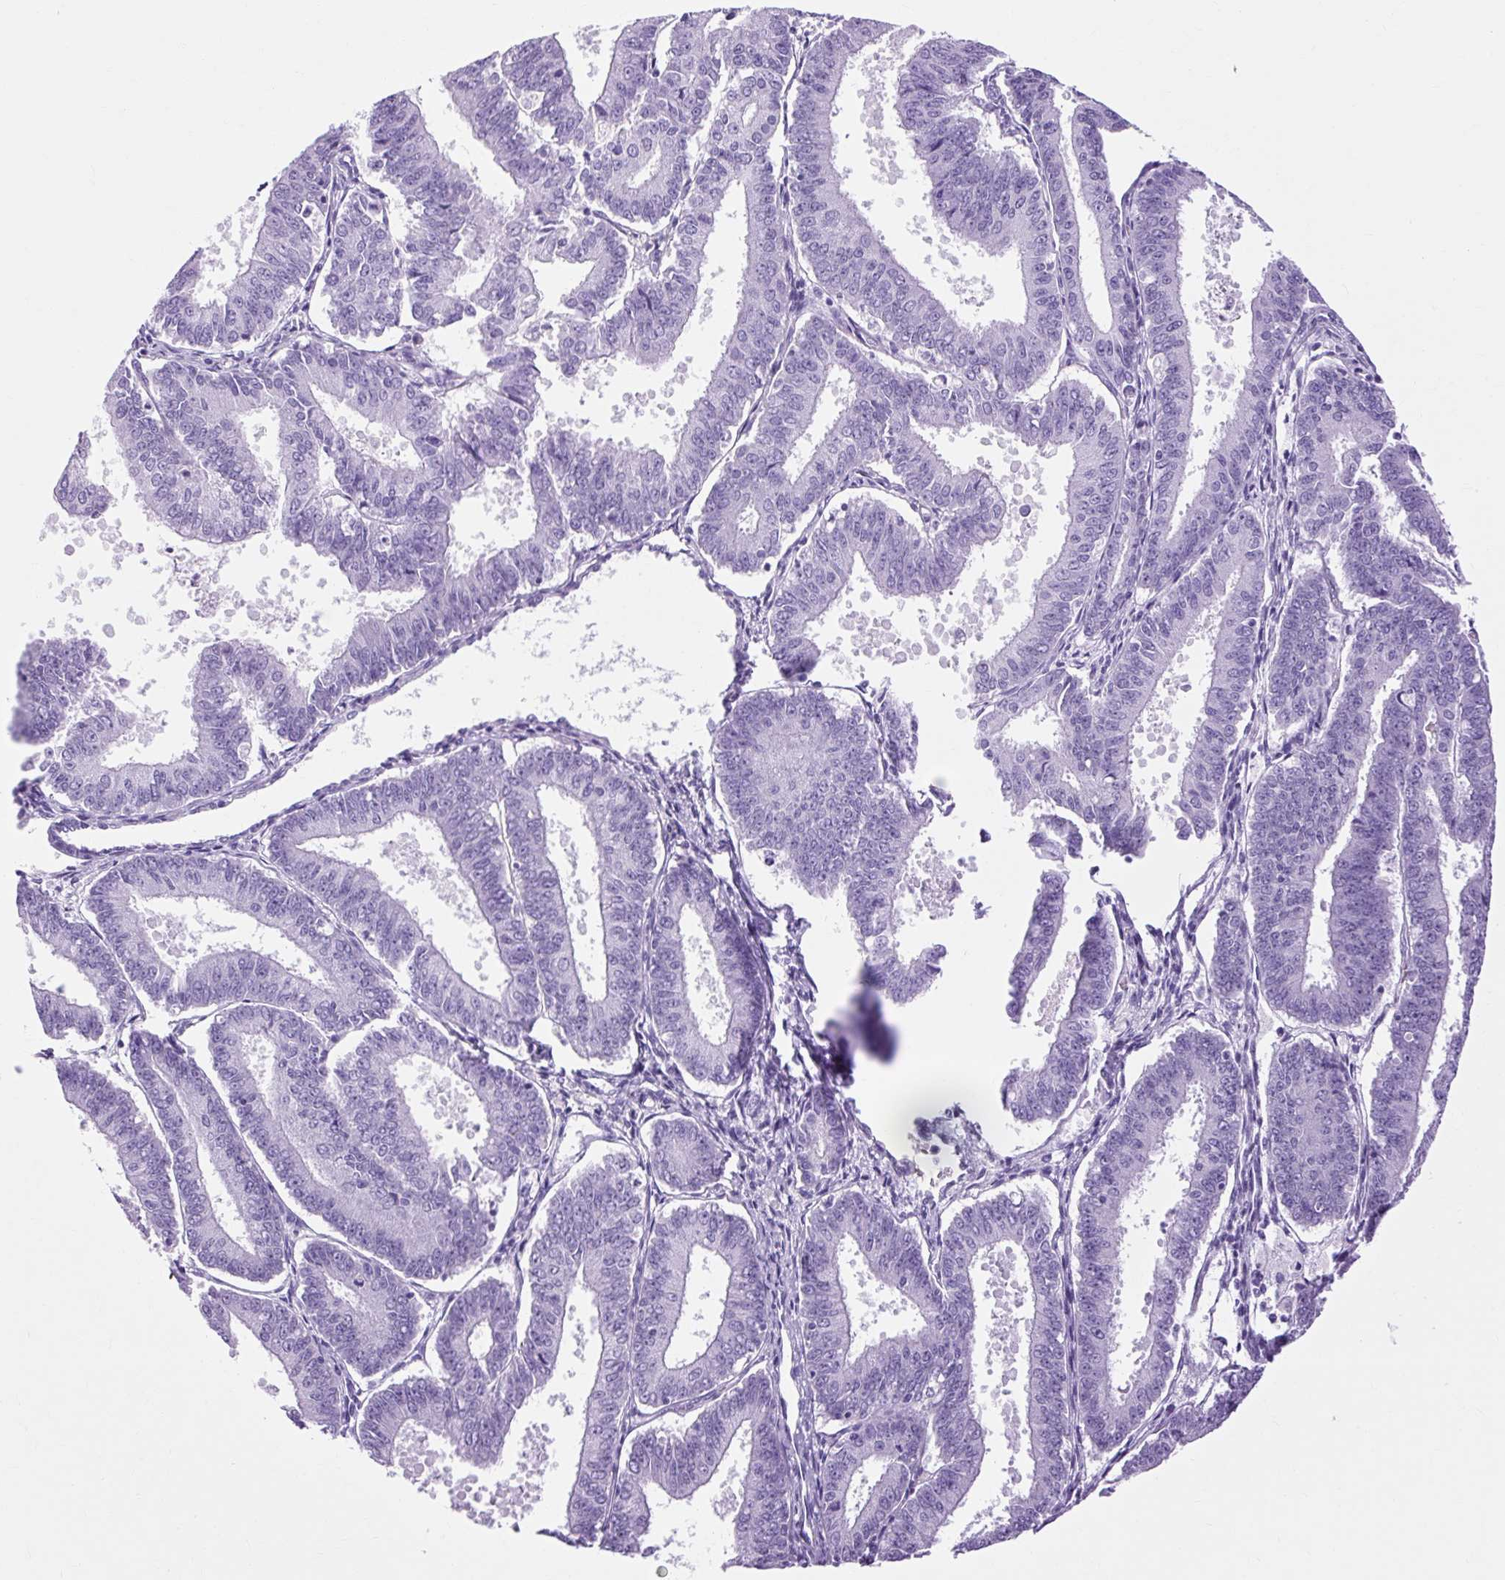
{"staining": {"intensity": "negative", "quantity": "none", "location": "none"}, "tissue": "endometrial cancer", "cell_type": "Tumor cells", "image_type": "cancer", "snomed": [{"axis": "morphology", "description": "Adenocarcinoma, NOS"}, {"axis": "topography", "description": "Endometrium"}], "caption": "Immunohistochemistry of human endometrial cancer (adenocarcinoma) demonstrates no positivity in tumor cells.", "gene": "OOEP", "patient": {"sex": "female", "age": 73}}